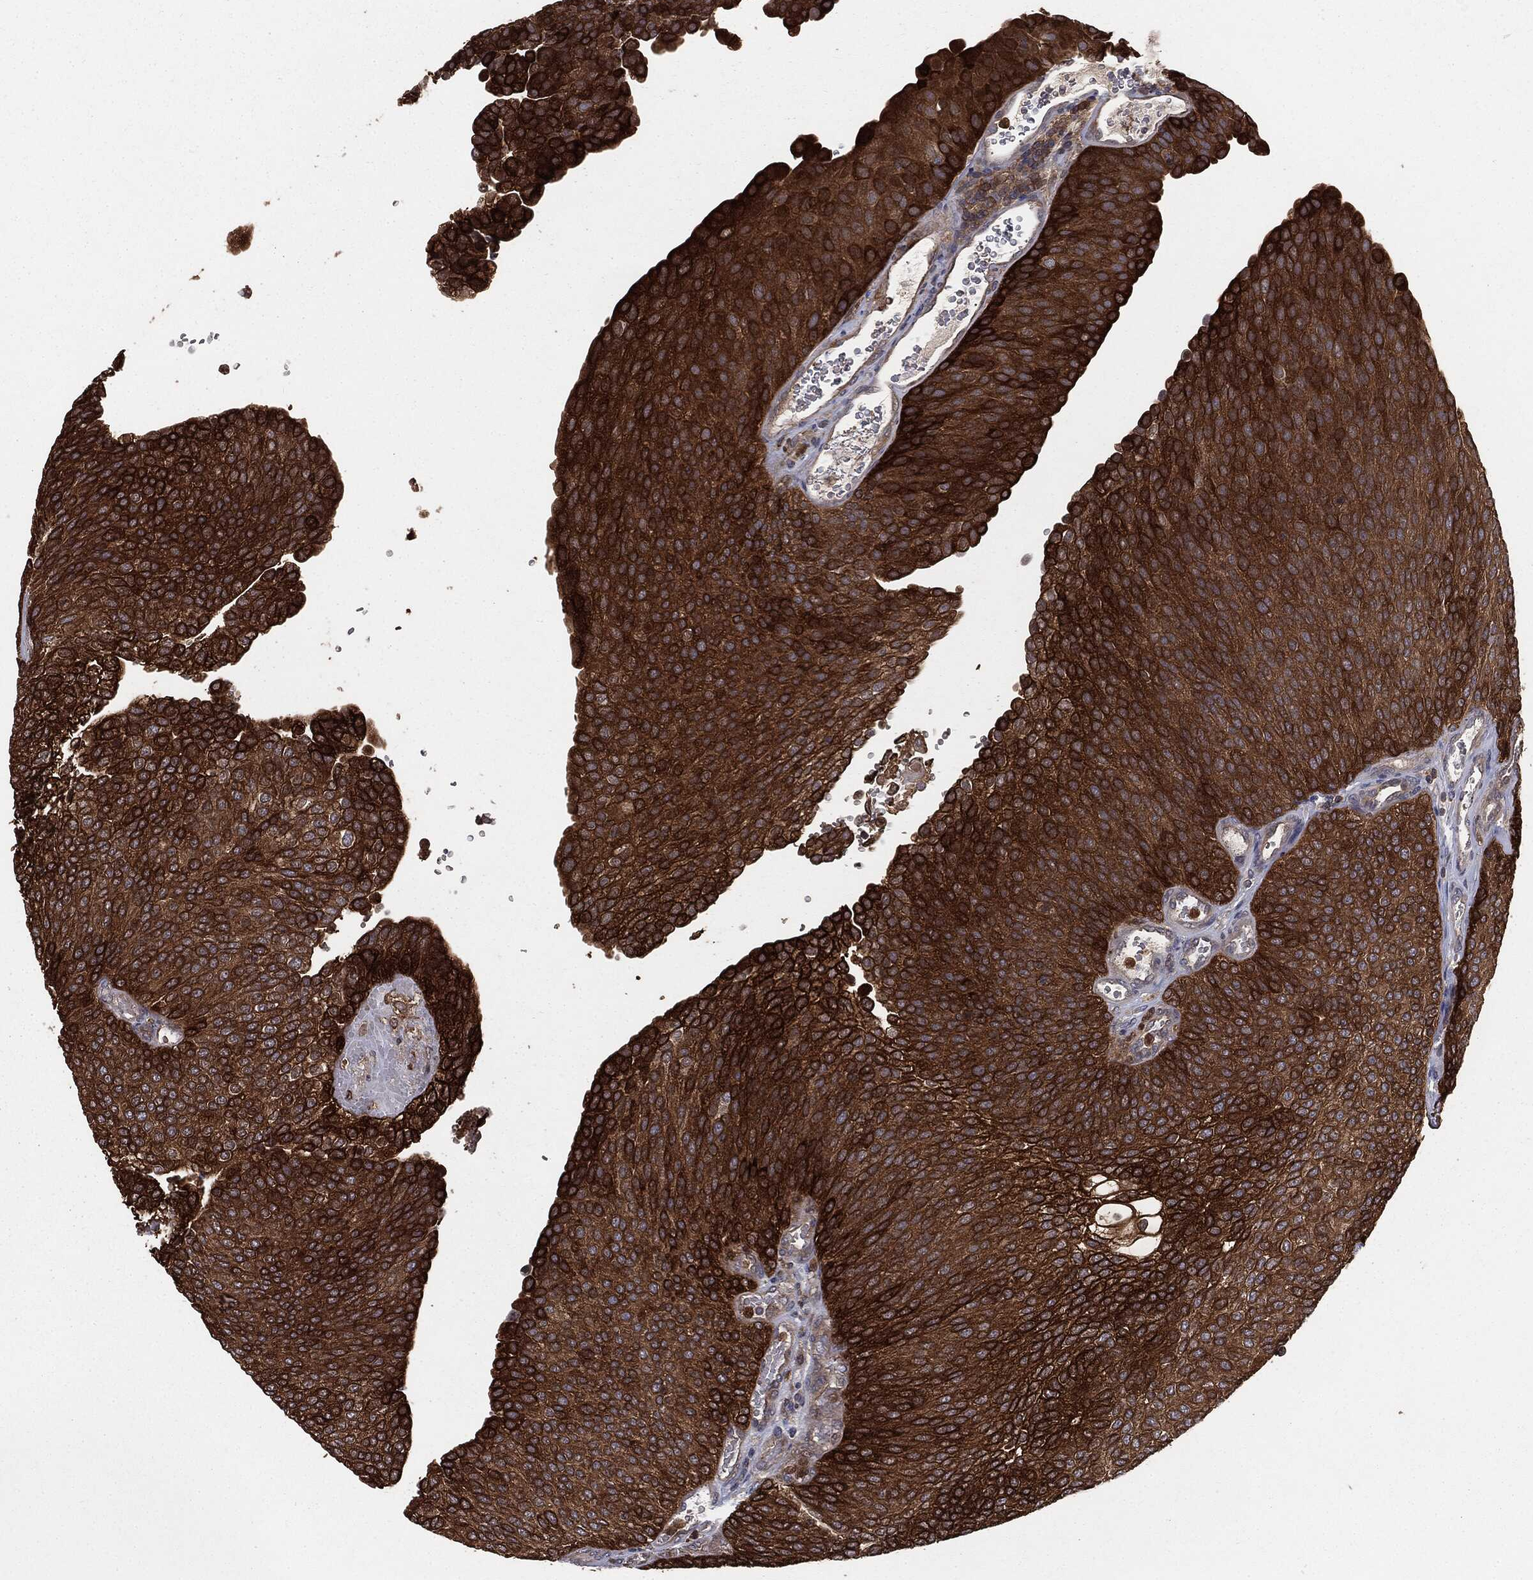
{"staining": {"intensity": "strong", "quantity": ">75%", "location": "cytoplasmic/membranous"}, "tissue": "urothelial cancer", "cell_type": "Tumor cells", "image_type": "cancer", "snomed": [{"axis": "morphology", "description": "Urothelial carcinoma, High grade"}, {"axis": "topography", "description": "Urinary bladder"}], "caption": "Human urothelial cancer stained for a protein (brown) demonstrates strong cytoplasmic/membranous positive staining in approximately >75% of tumor cells.", "gene": "GNB5", "patient": {"sex": "female", "age": 79}}